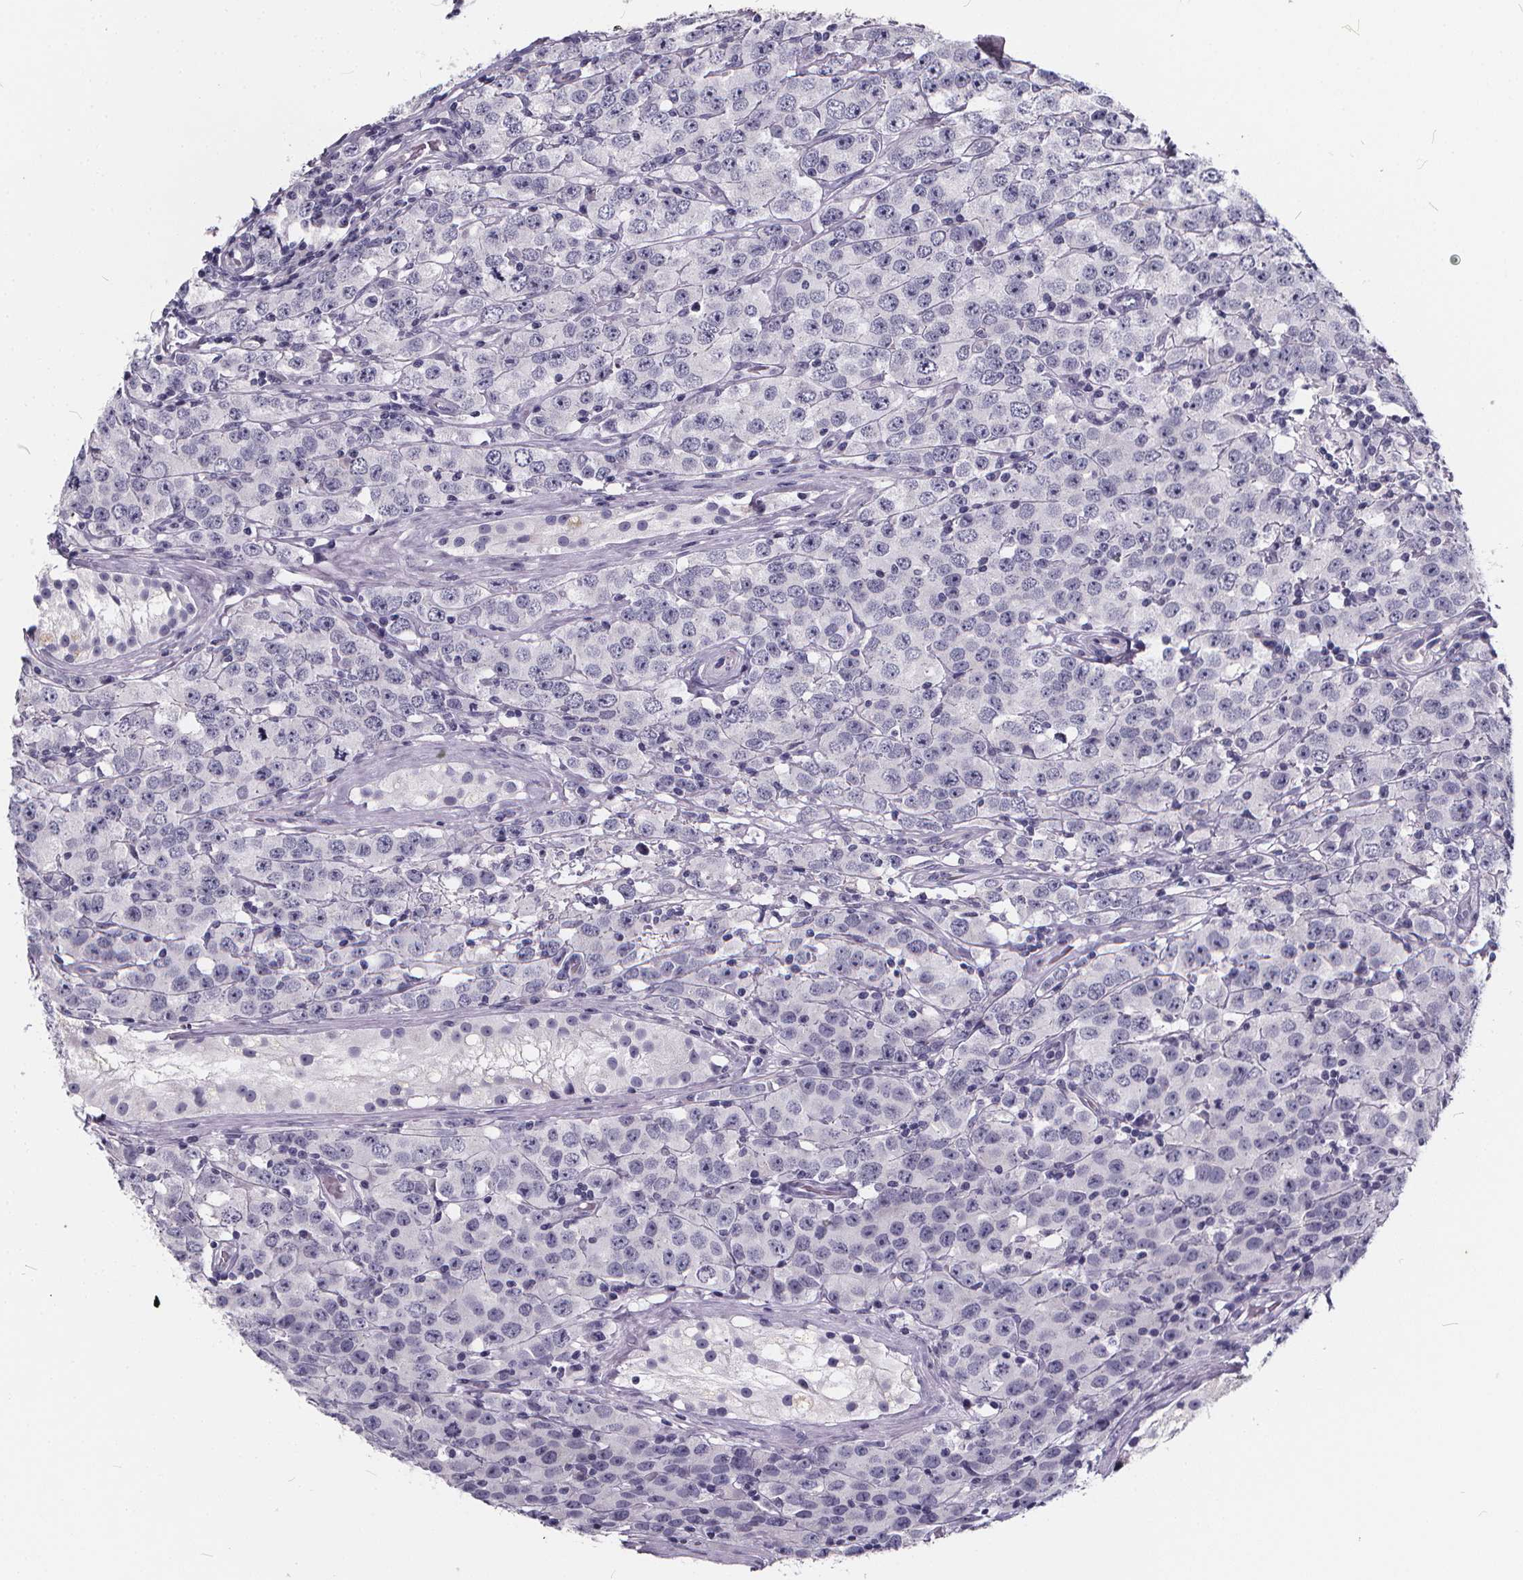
{"staining": {"intensity": "negative", "quantity": "none", "location": "none"}, "tissue": "testis cancer", "cell_type": "Tumor cells", "image_type": "cancer", "snomed": [{"axis": "morphology", "description": "Seminoma, NOS"}, {"axis": "topography", "description": "Testis"}], "caption": "This is a photomicrograph of IHC staining of testis cancer, which shows no expression in tumor cells.", "gene": "SPEF2", "patient": {"sex": "male", "age": 52}}